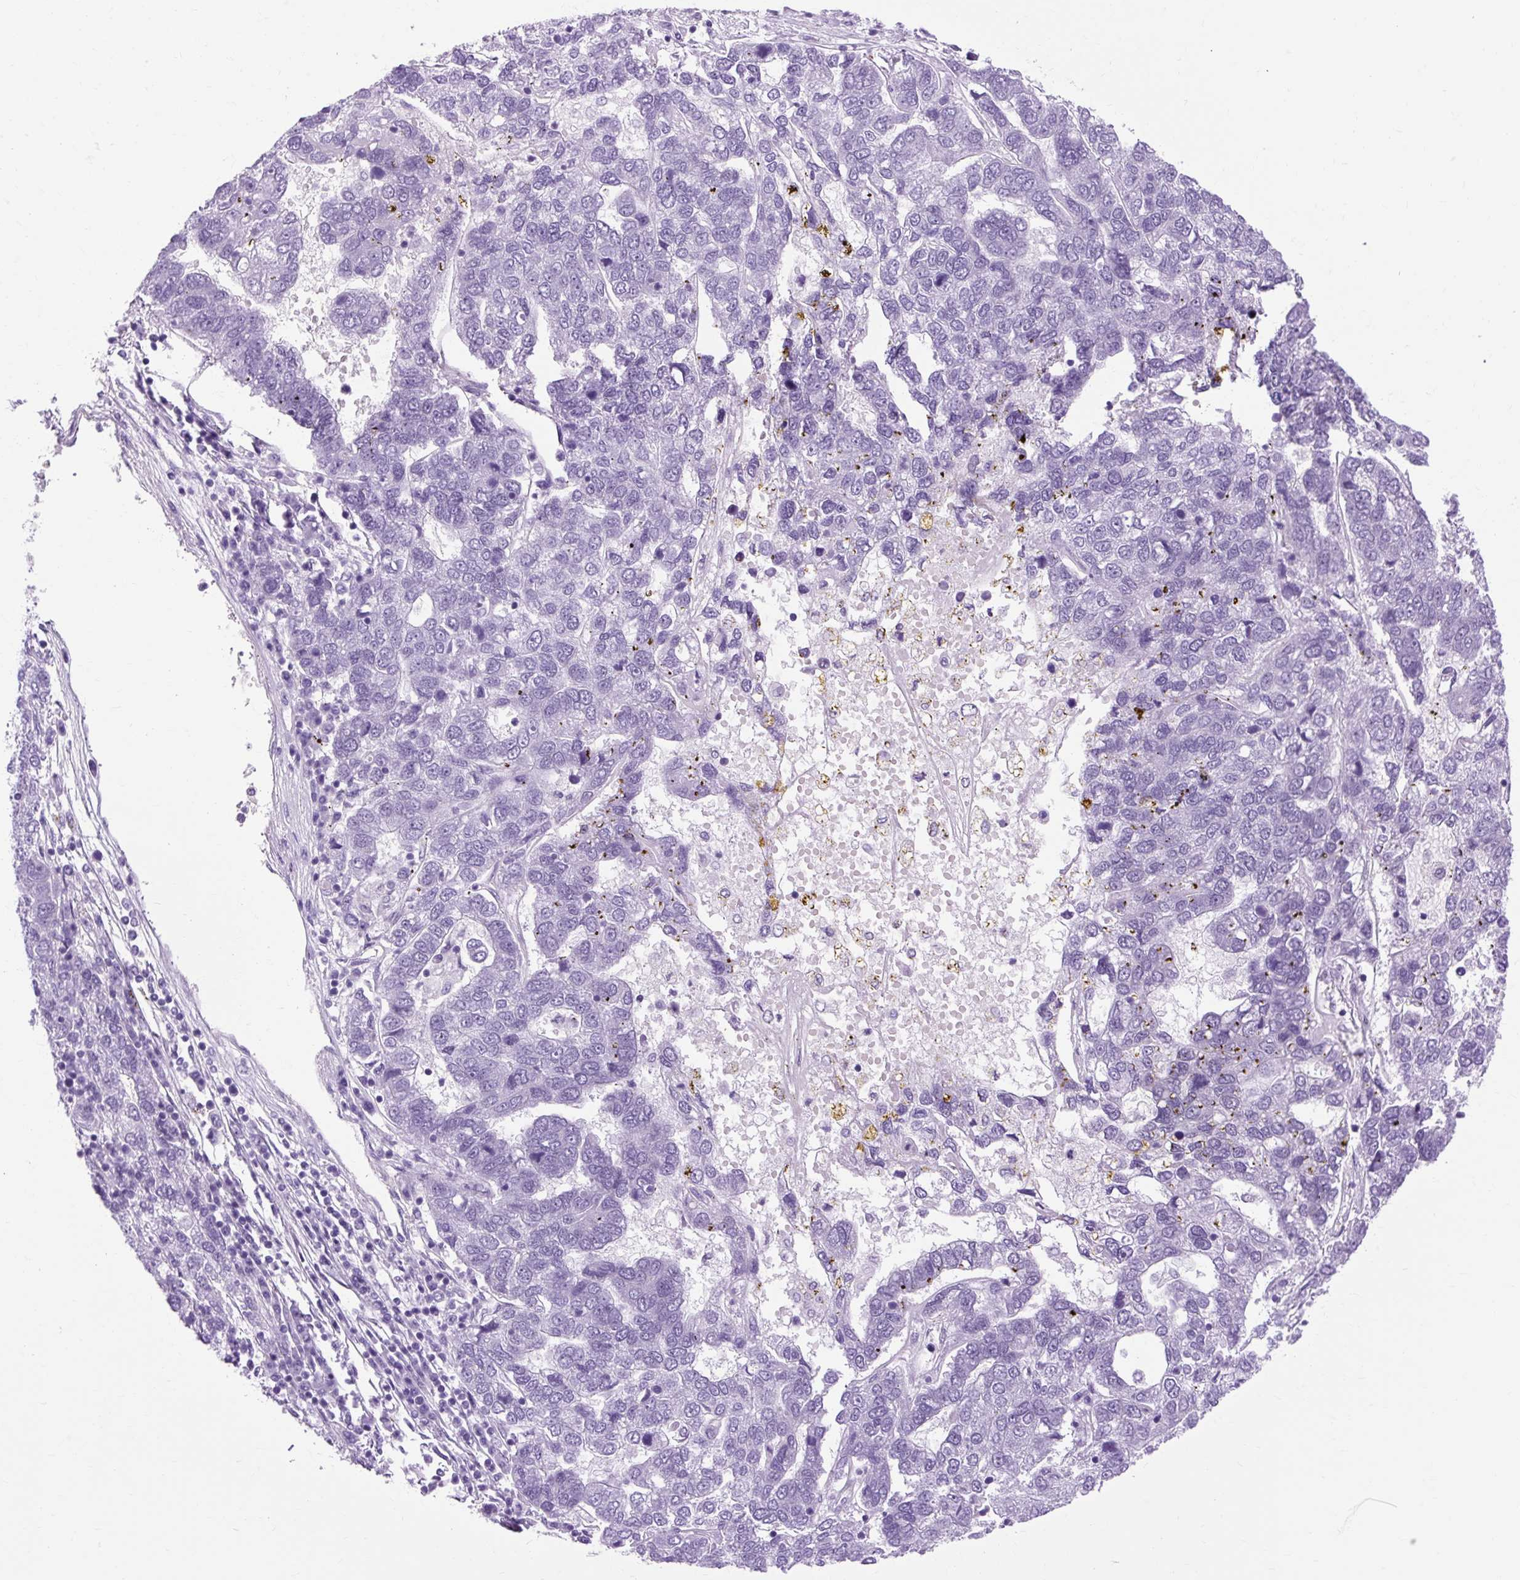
{"staining": {"intensity": "negative", "quantity": "none", "location": "none"}, "tissue": "pancreatic cancer", "cell_type": "Tumor cells", "image_type": "cancer", "snomed": [{"axis": "morphology", "description": "Adenocarcinoma, NOS"}, {"axis": "topography", "description": "Pancreas"}], "caption": "An IHC image of pancreatic cancer (adenocarcinoma) is shown. There is no staining in tumor cells of pancreatic cancer (adenocarcinoma).", "gene": "OOEP", "patient": {"sex": "female", "age": 61}}